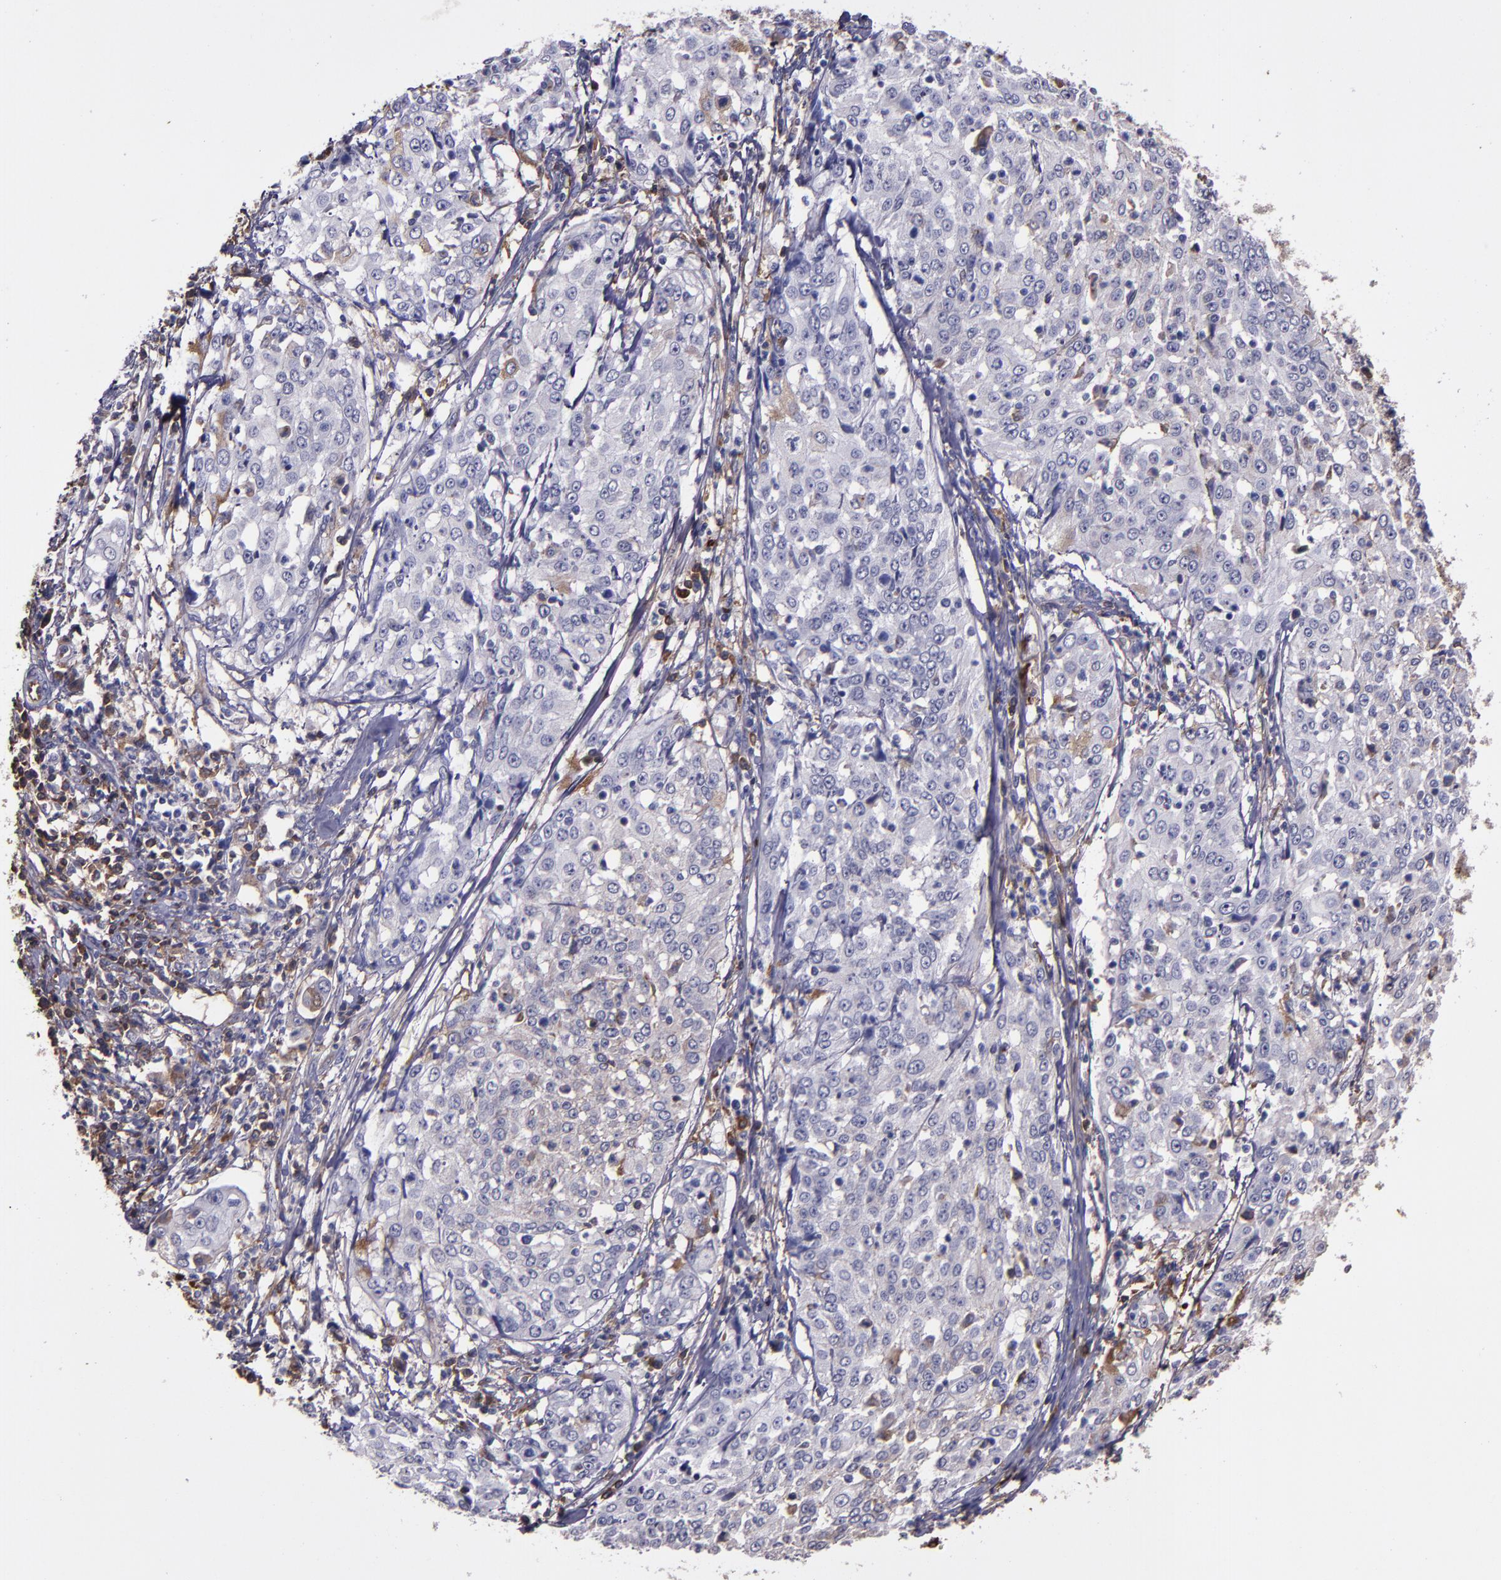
{"staining": {"intensity": "weak", "quantity": "<25%", "location": "cytoplasmic/membranous"}, "tissue": "cervical cancer", "cell_type": "Tumor cells", "image_type": "cancer", "snomed": [{"axis": "morphology", "description": "Squamous cell carcinoma, NOS"}, {"axis": "topography", "description": "Cervix"}], "caption": "The IHC histopathology image has no significant staining in tumor cells of squamous cell carcinoma (cervical) tissue.", "gene": "A2M", "patient": {"sex": "female", "age": 39}}